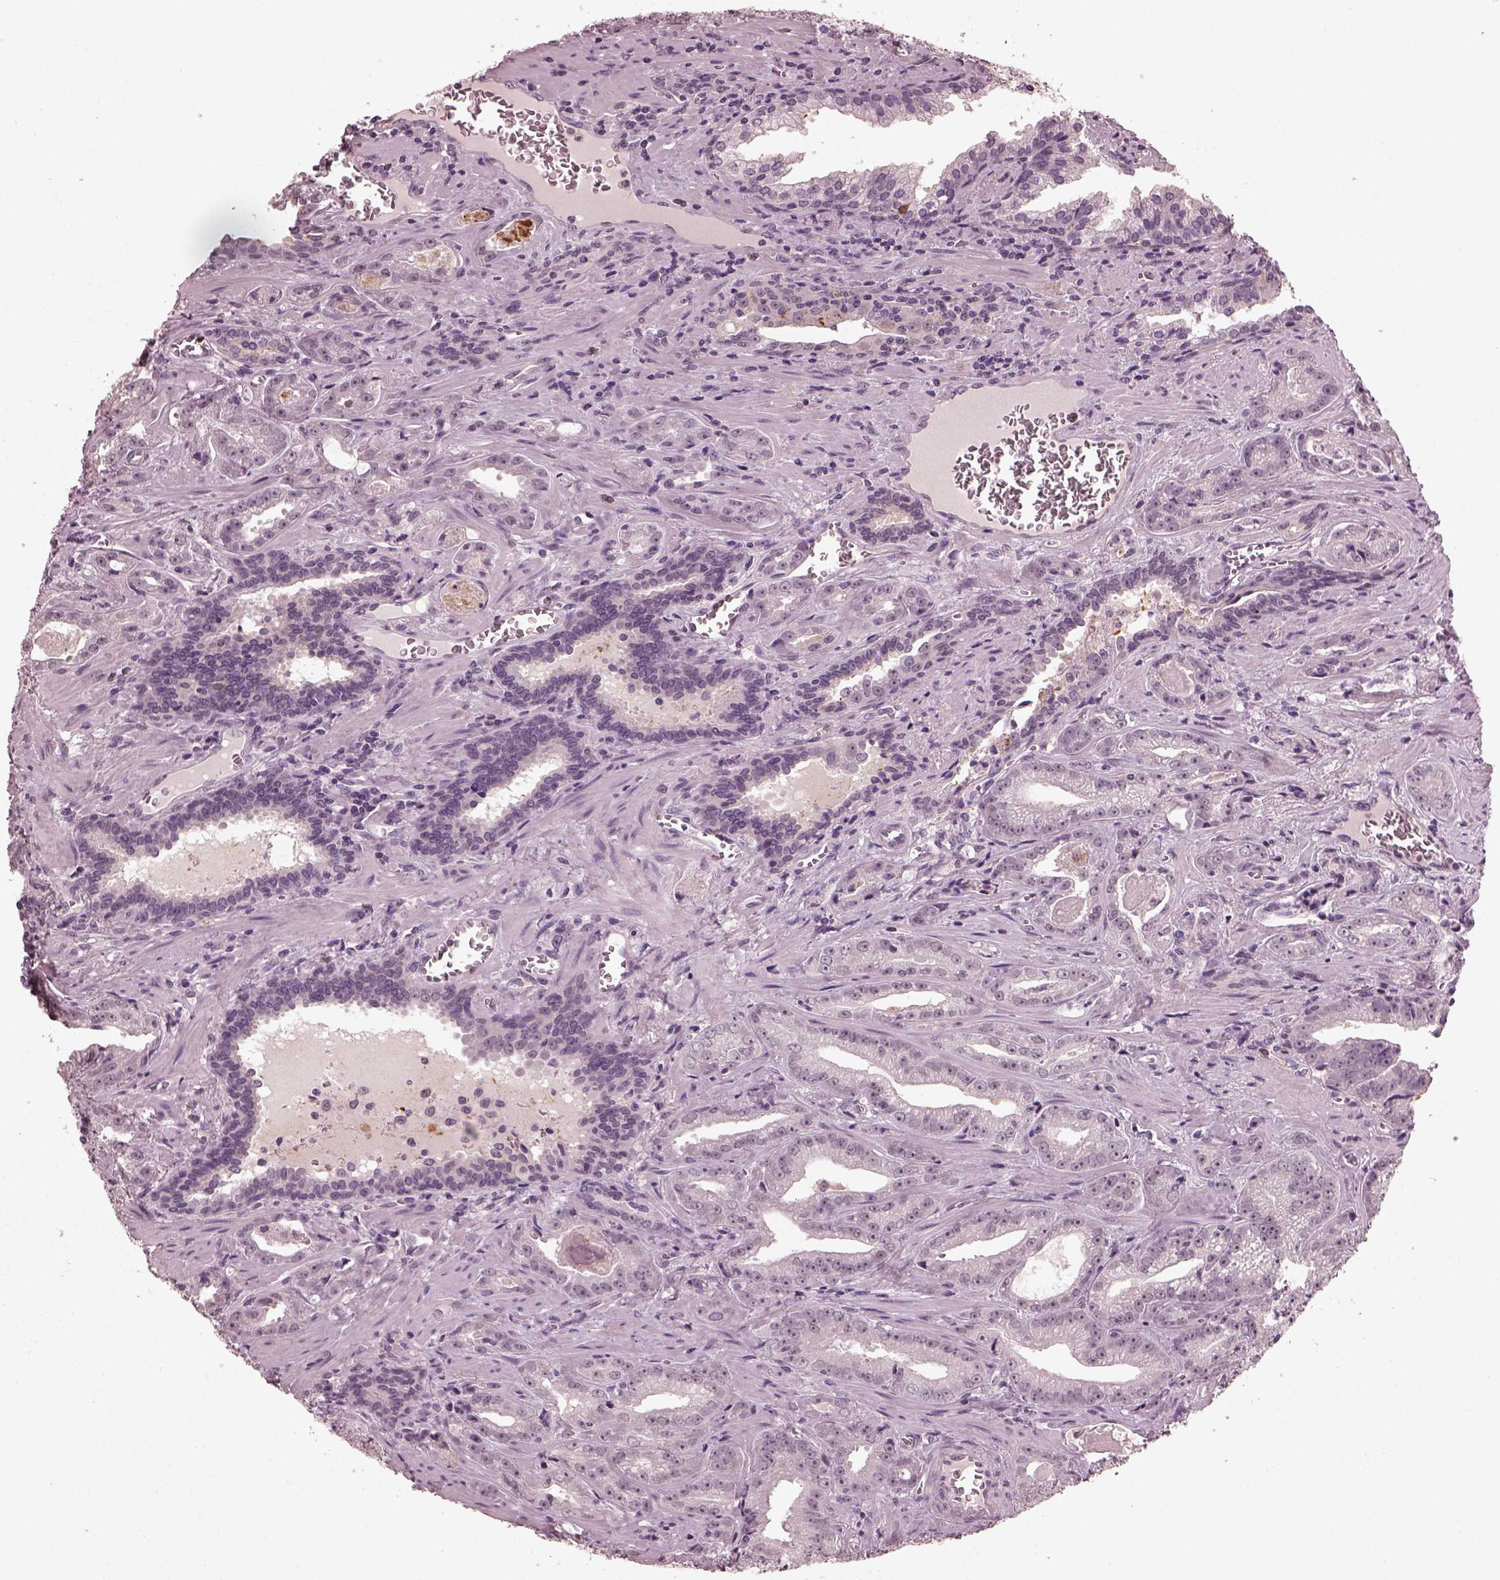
{"staining": {"intensity": "negative", "quantity": "none", "location": "none"}, "tissue": "prostate cancer", "cell_type": "Tumor cells", "image_type": "cancer", "snomed": [{"axis": "morphology", "description": "Adenocarcinoma, High grade"}, {"axis": "topography", "description": "Prostate"}], "caption": "Prostate cancer was stained to show a protein in brown. There is no significant positivity in tumor cells.", "gene": "TSKS", "patient": {"sex": "male", "age": 68}}